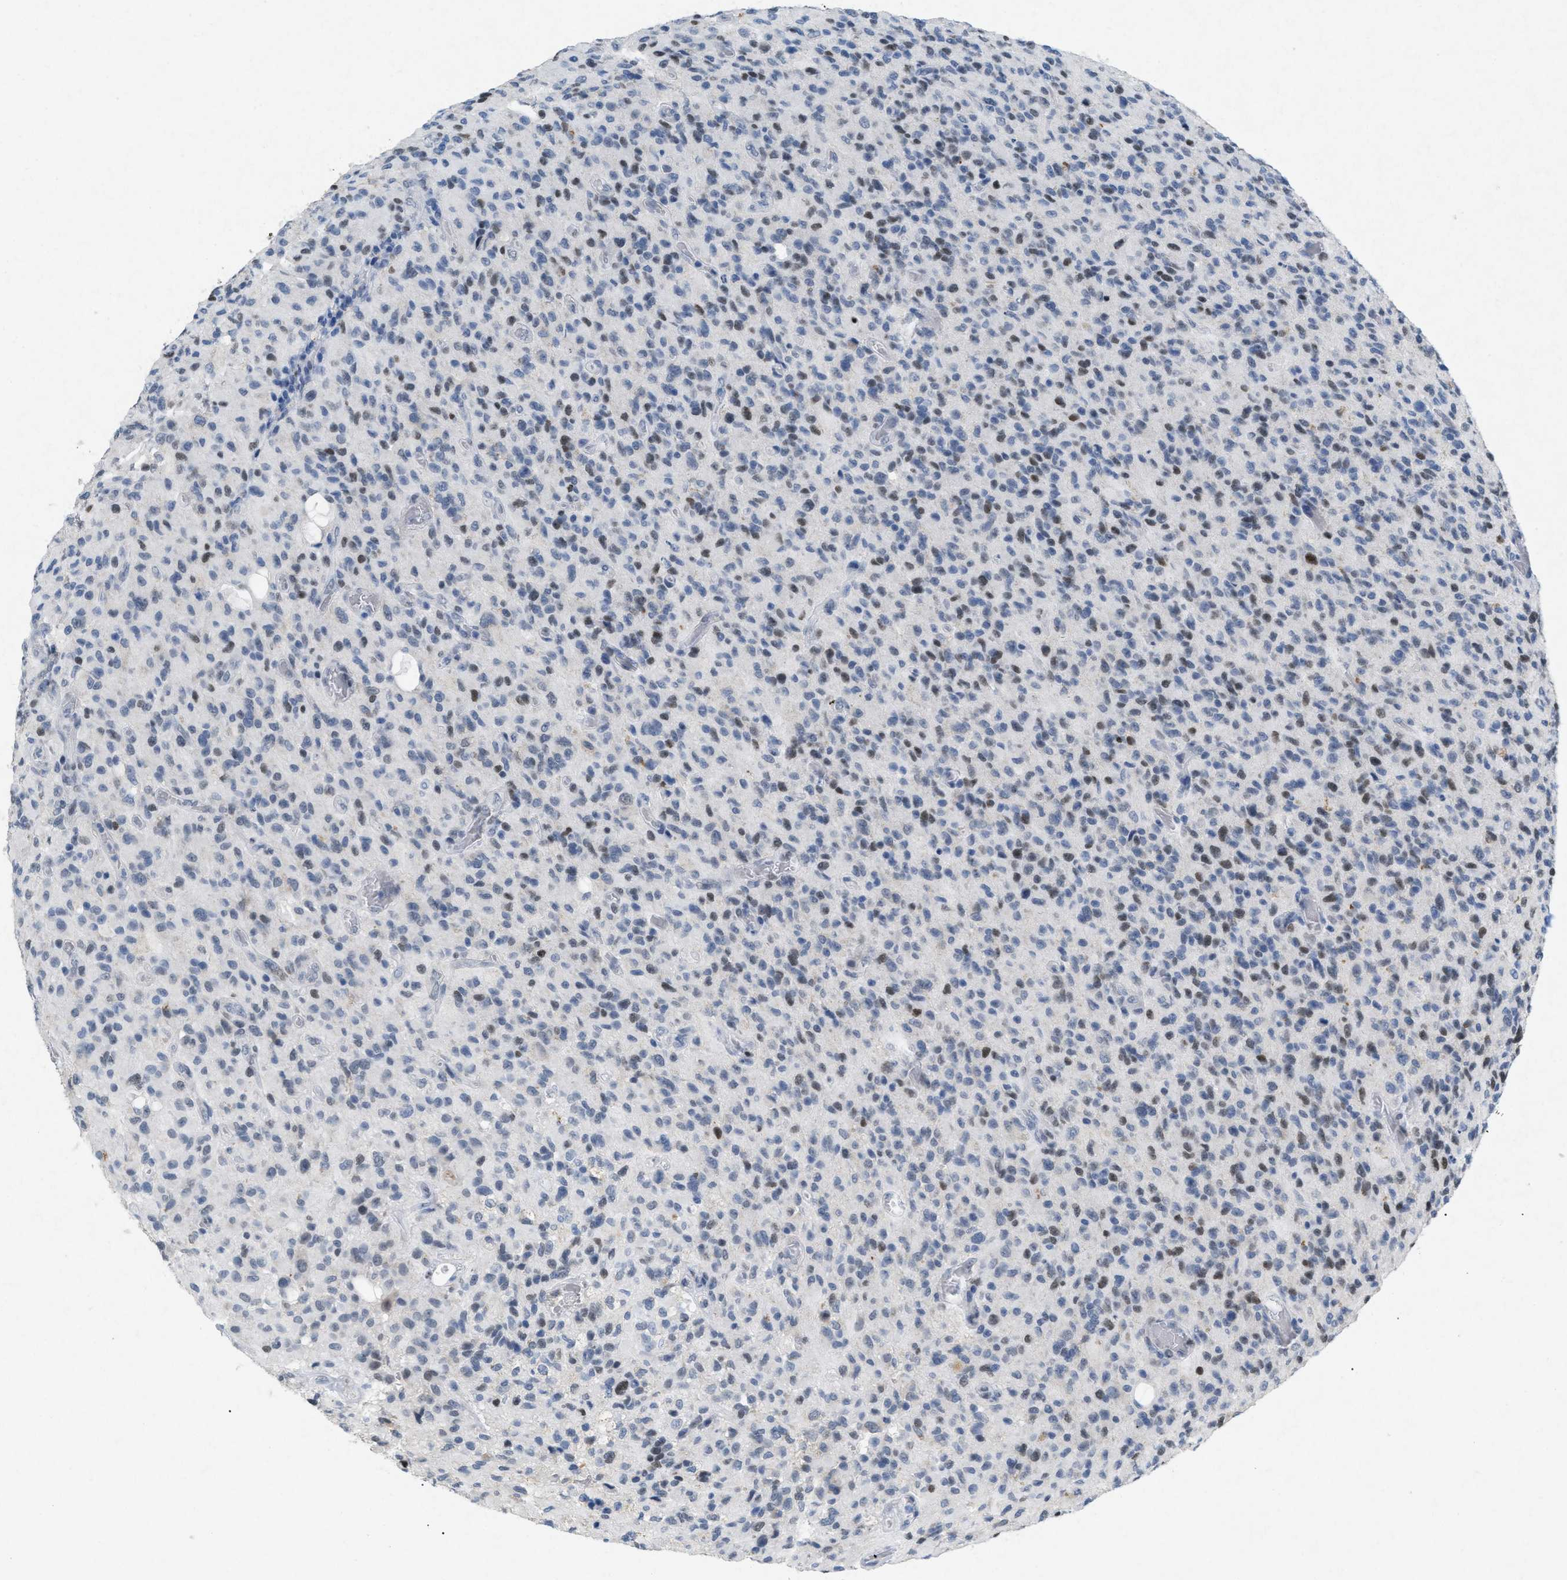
{"staining": {"intensity": "weak", "quantity": "<25%", "location": "nuclear"}, "tissue": "glioma", "cell_type": "Tumor cells", "image_type": "cancer", "snomed": [{"axis": "morphology", "description": "Glioma, malignant, High grade"}, {"axis": "topography", "description": "Brain"}], "caption": "This is an IHC image of high-grade glioma (malignant). There is no positivity in tumor cells.", "gene": "TASOR", "patient": {"sex": "male", "age": 71}}